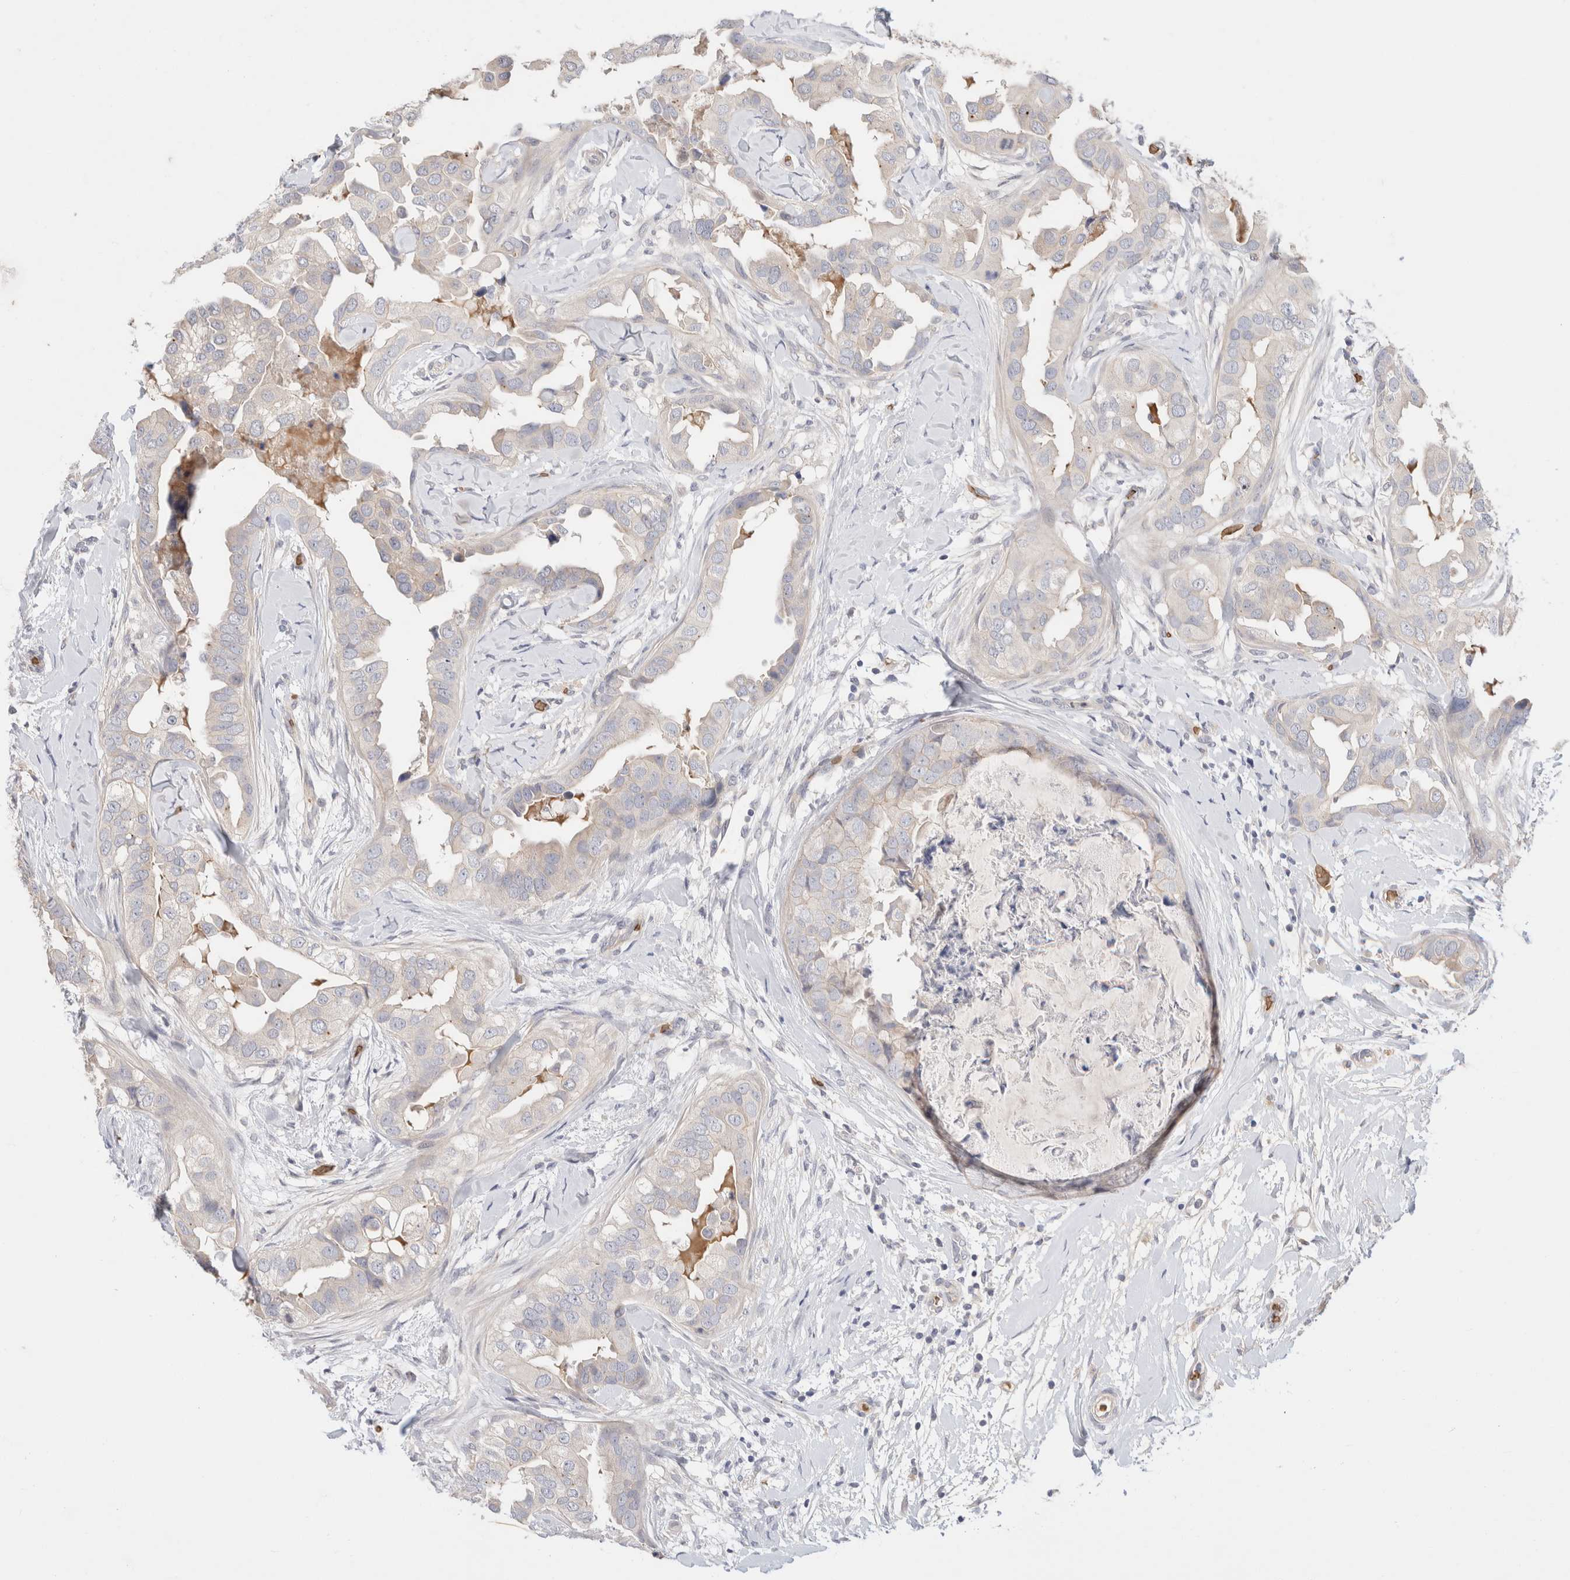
{"staining": {"intensity": "negative", "quantity": "none", "location": "none"}, "tissue": "breast cancer", "cell_type": "Tumor cells", "image_type": "cancer", "snomed": [{"axis": "morphology", "description": "Duct carcinoma"}, {"axis": "topography", "description": "Breast"}], "caption": "Photomicrograph shows no protein expression in tumor cells of breast infiltrating ductal carcinoma tissue. The staining was performed using DAB (3,3'-diaminobenzidine) to visualize the protein expression in brown, while the nuclei were stained in blue with hematoxylin (Magnification: 20x).", "gene": "MST1", "patient": {"sex": "female", "age": 40}}